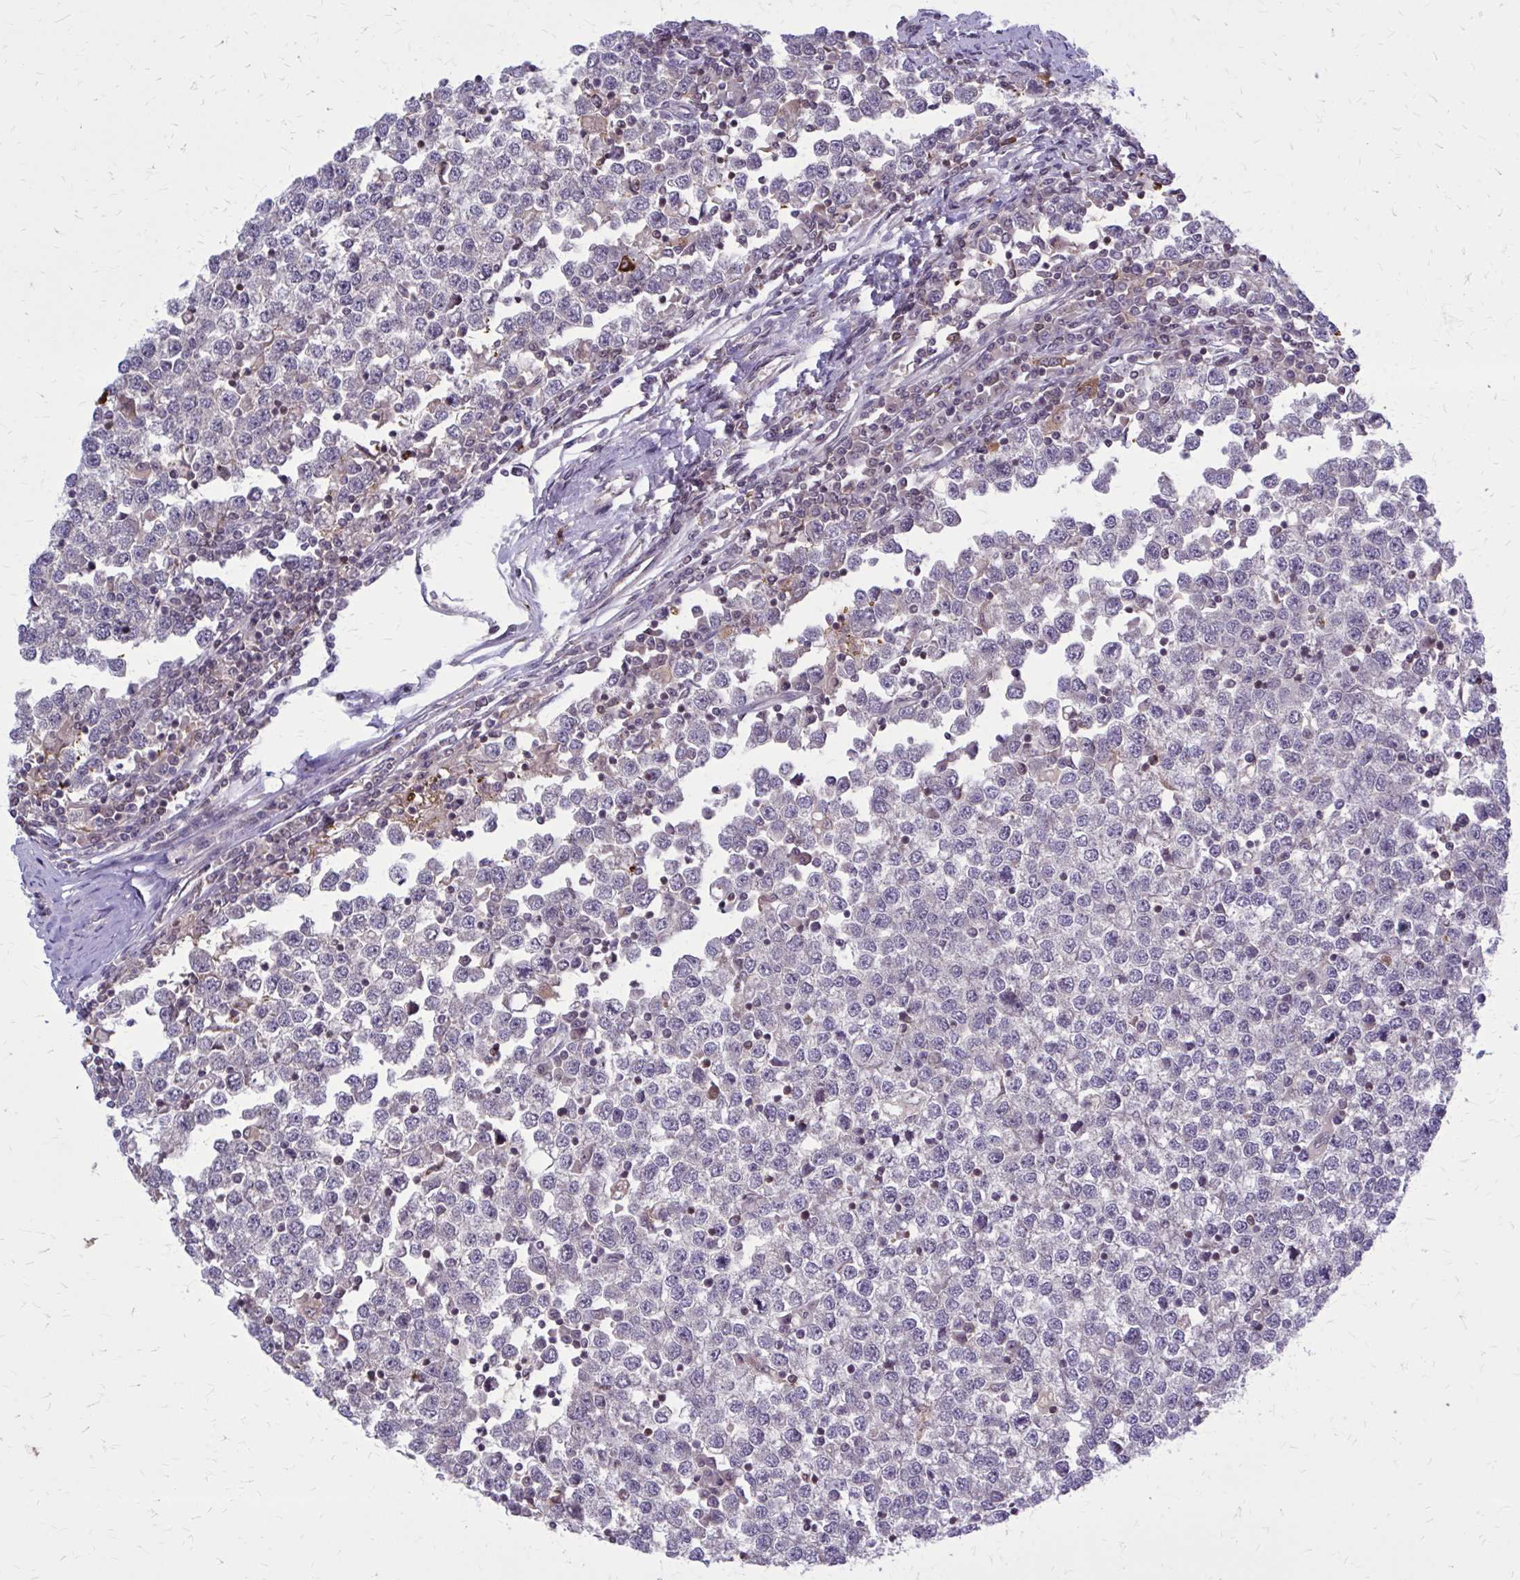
{"staining": {"intensity": "negative", "quantity": "none", "location": "none"}, "tissue": "testis cancer", "cell_type": "Tumor cells", "image_type": "cancer", "snomed": [{"axis": "morphology", "description": "Seminoma, NOS"}, {"axis": "topography", "description": "Testis"}], "caption": "Immunohistochemistry image of neoplastic tissue: human testis cancer (seminoma) stained with DAB exhibits no significant protein expression in tumor cells. (Stains: DAB (3,3'-diaminobenzidine) immunohistochemistry with hematoxylin counter stain, Microscopy: brightfield microscopy at high magnification).", "gene": "DBI", "patient": {"sex": "male", "age": 65}}